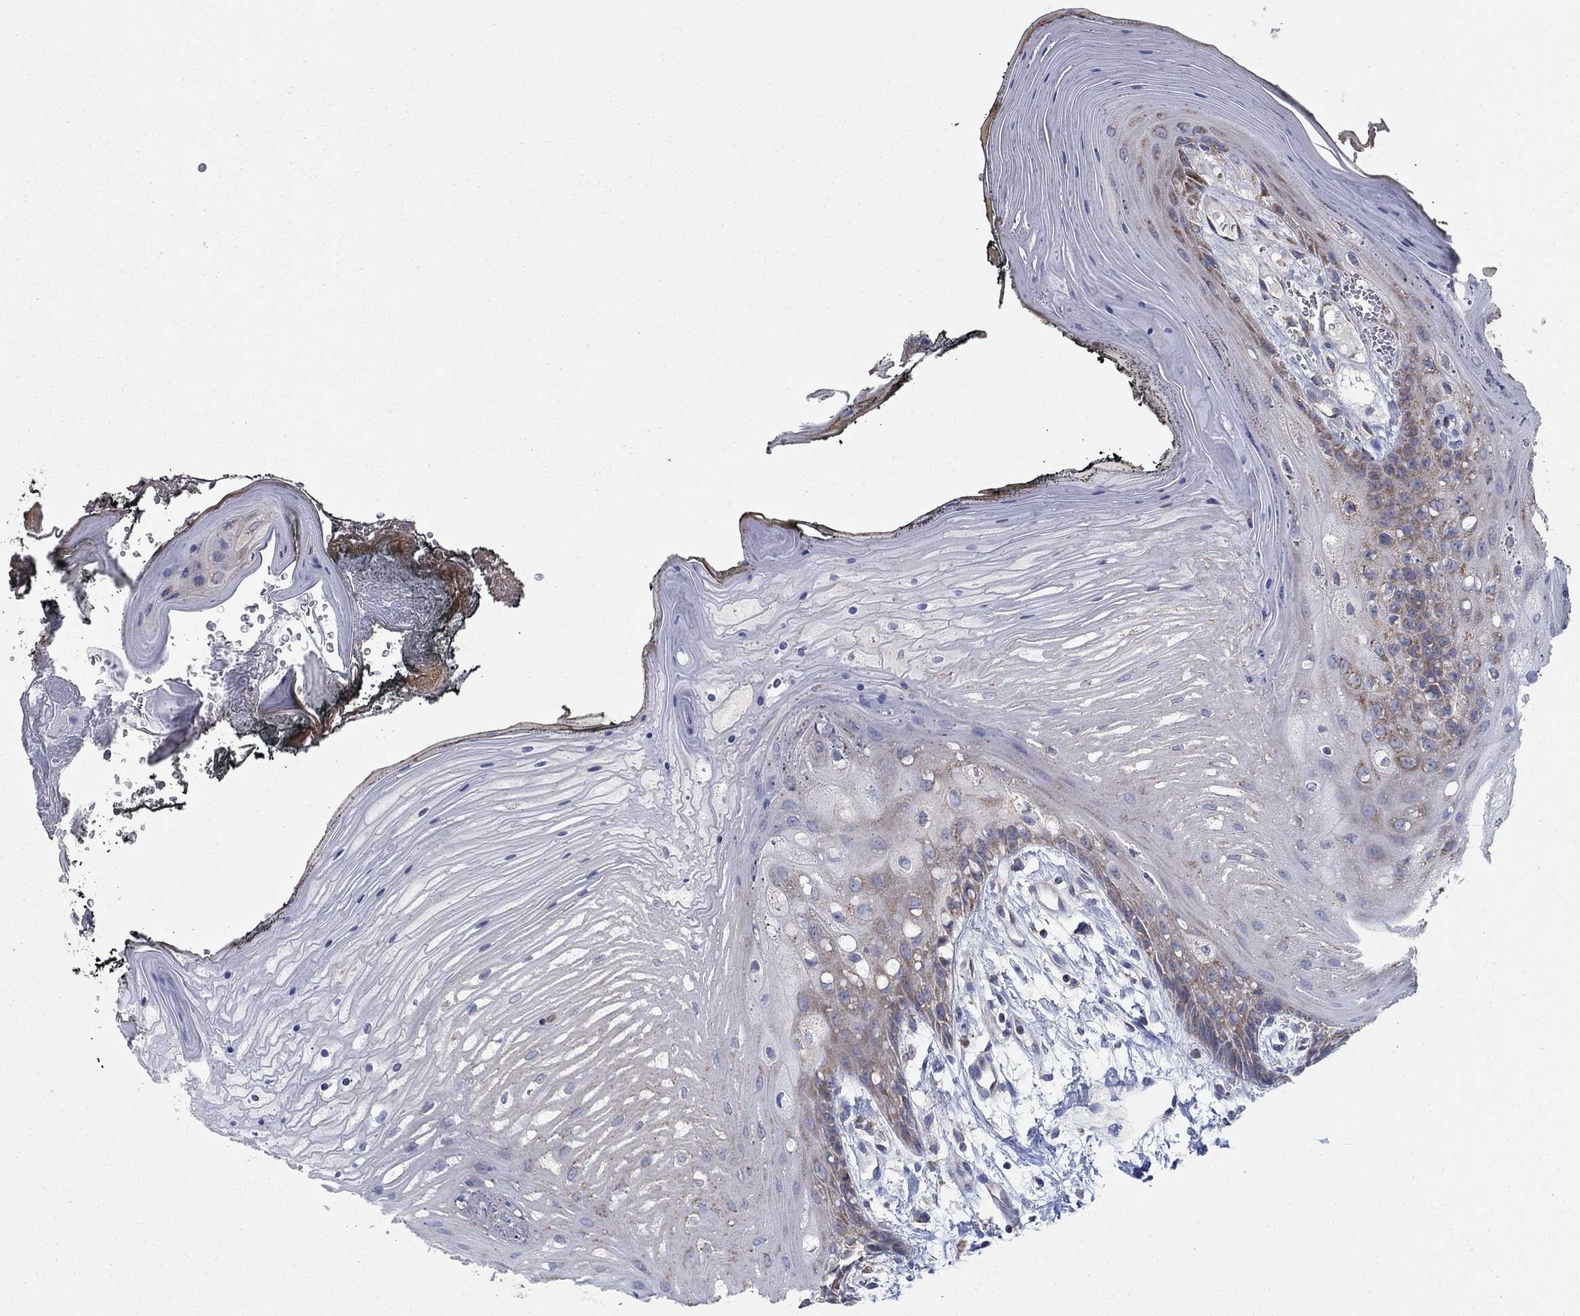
{"staining": {"intensity": "weak", "quantity": "25%-75%", "location": "cytoplasmic/membranous"}, "tissue": "oral mucosa", "cell_type": "Squamous epithelial cells", "image_type": "normal", "snomed": [{"axis": "morphology", "description": "Normal tissue, NOS"}, {"axis": "morphology", "description": "Squamous cell carcinoma, NOS"}, {"axis": "topography", "description": "Oral tissue"}, {"axis": "topography", "description": "Head-Neck"}], "caption": "Immunohistochemical staining of normal human oral mucosa exhibits low levels of weak cytoplasmic/membranous expression in about 25%-75% of squamous epithelial cells. Nuclei are stained in blue.", "gene": "NCEH1", "patient": {"sex": "male", "age": 65}}